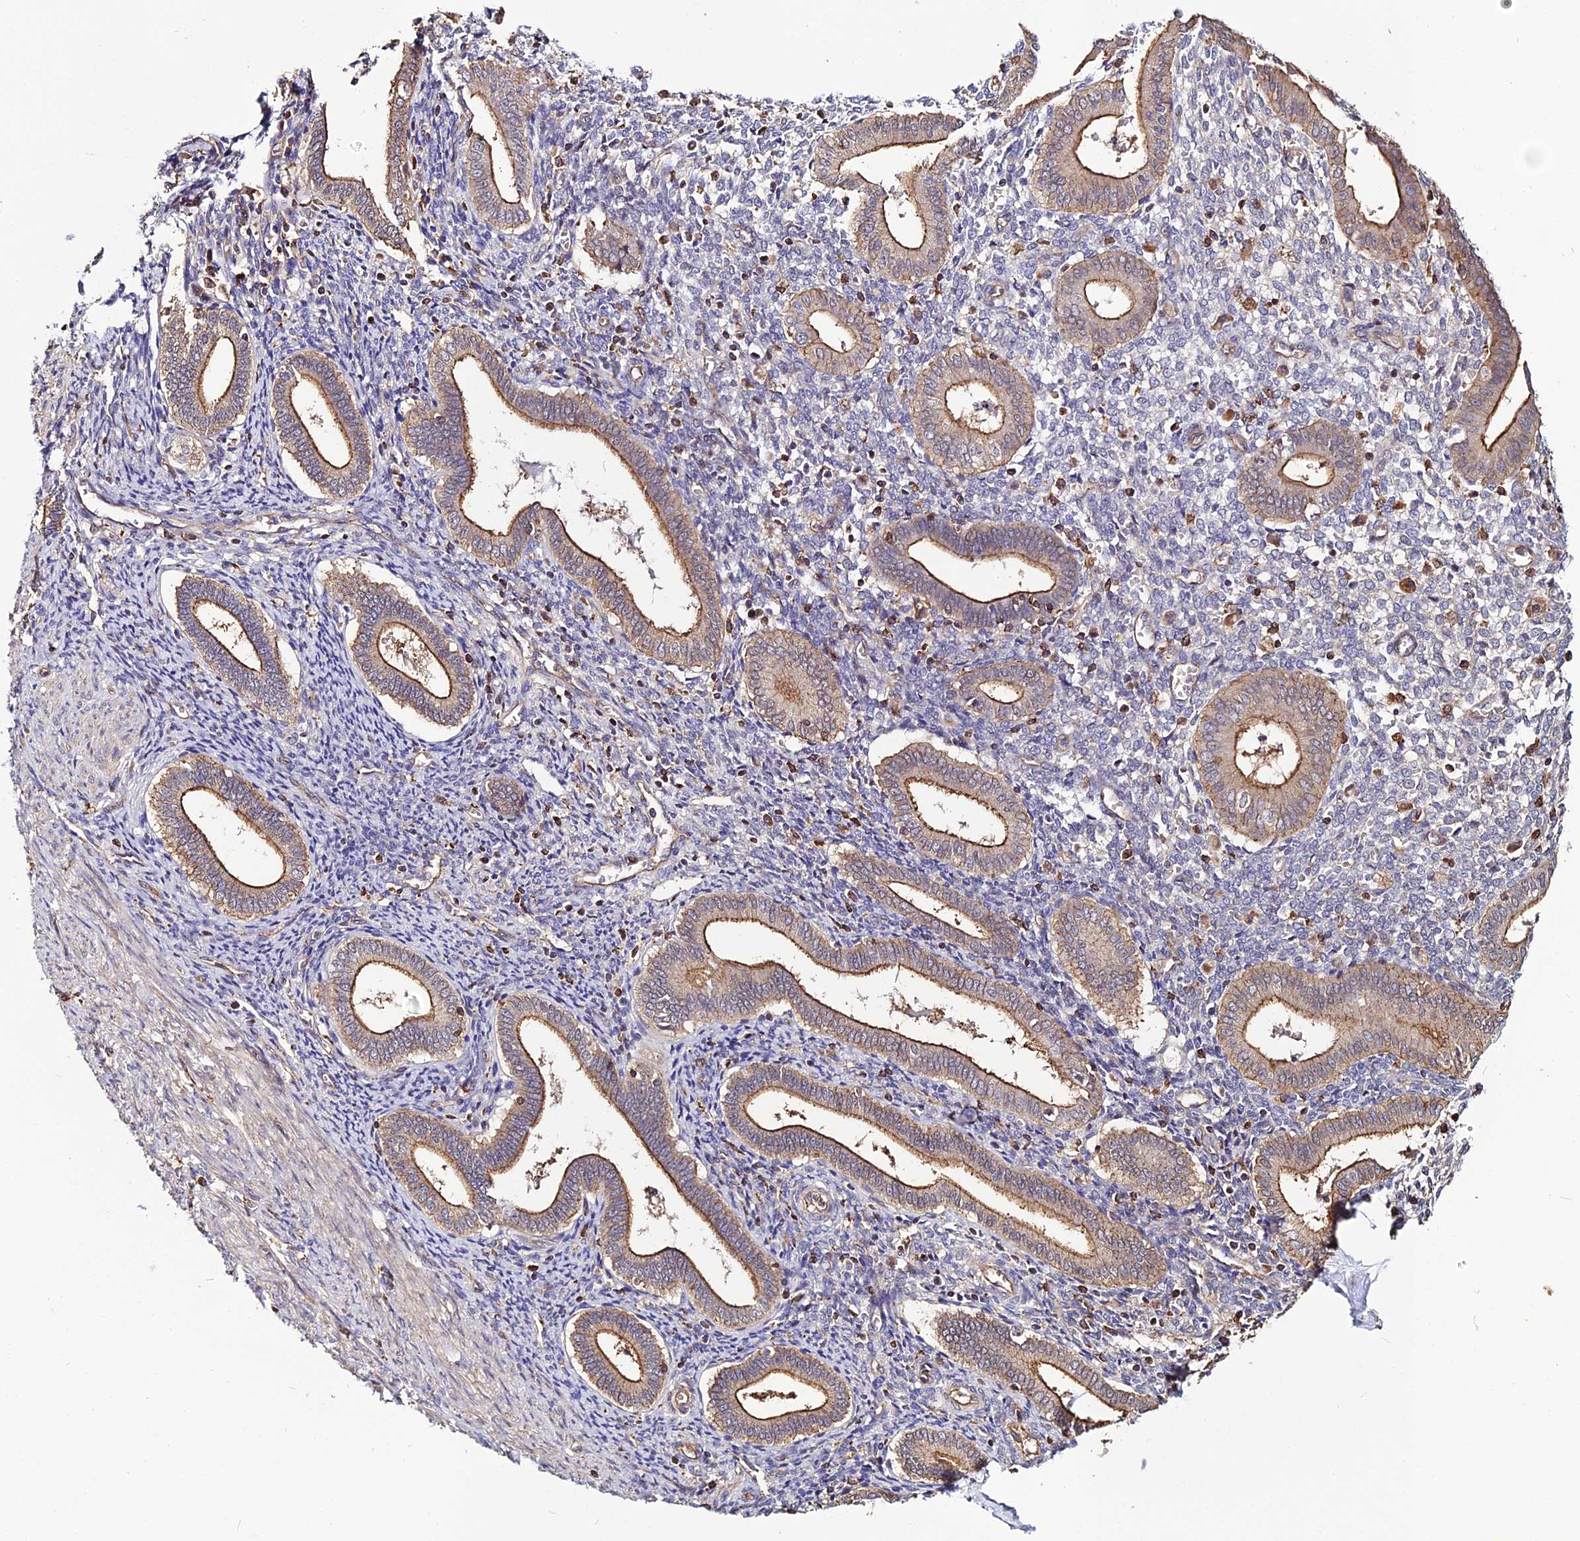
{"staining": {"intensity": "negative", "quantity": "none", "location": "none"}, "tissue": "endometrium", "cell_type": "Cells in endometrial stroma", "image_type": "normal", "snomed": [{"axis": "morphology", "description": "Normal tissue, NOS"}, {"axis": "topography", "description": "Endometrium"}], "caption": "Unremarkable endometrium was stained to show a protein in brown. There is no significant expression in cells in endometrial stroma. (DAB IHC, high magnification).", "gene": "USP17L10", "patient": {"sex": "female", "age": 44}}